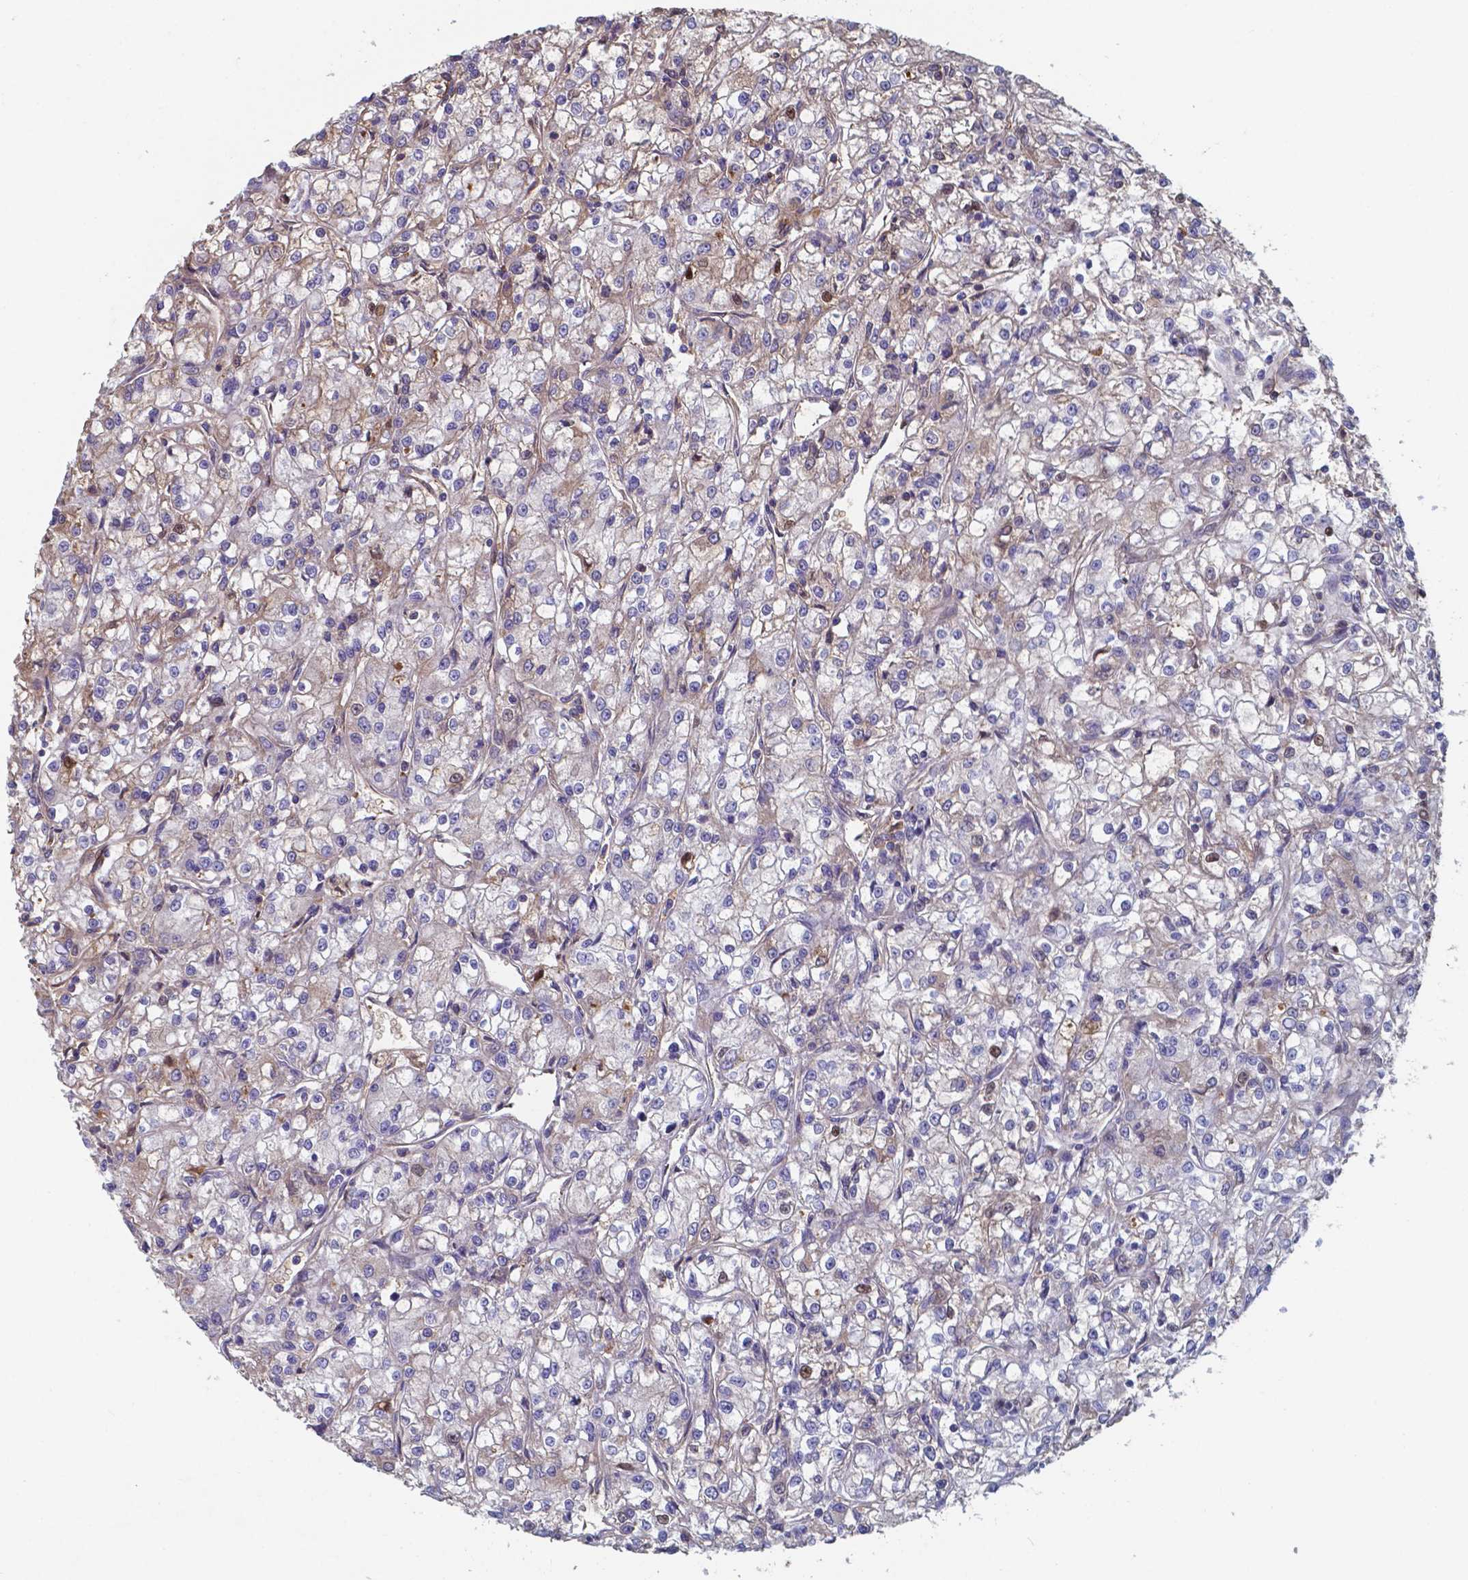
{"staining": {"intensity": "negative", "quantity": "none", "location": "none"}, "tissue": "renal cancer", "cell_type": "Tumor cells", "image_type": "cancer", "snomed": [{"axis": "morphology", "description": "Adenocarcinoma, NOS"}, {"axis": "topography", "description": "Kidney"}], "caption": "Photomicrograph shows no significant protein staining in tumor cells of renal cancer (adenocarcinoma).", "gene": "BTBD17", "patient": {"sex": "female", "age": 59}}